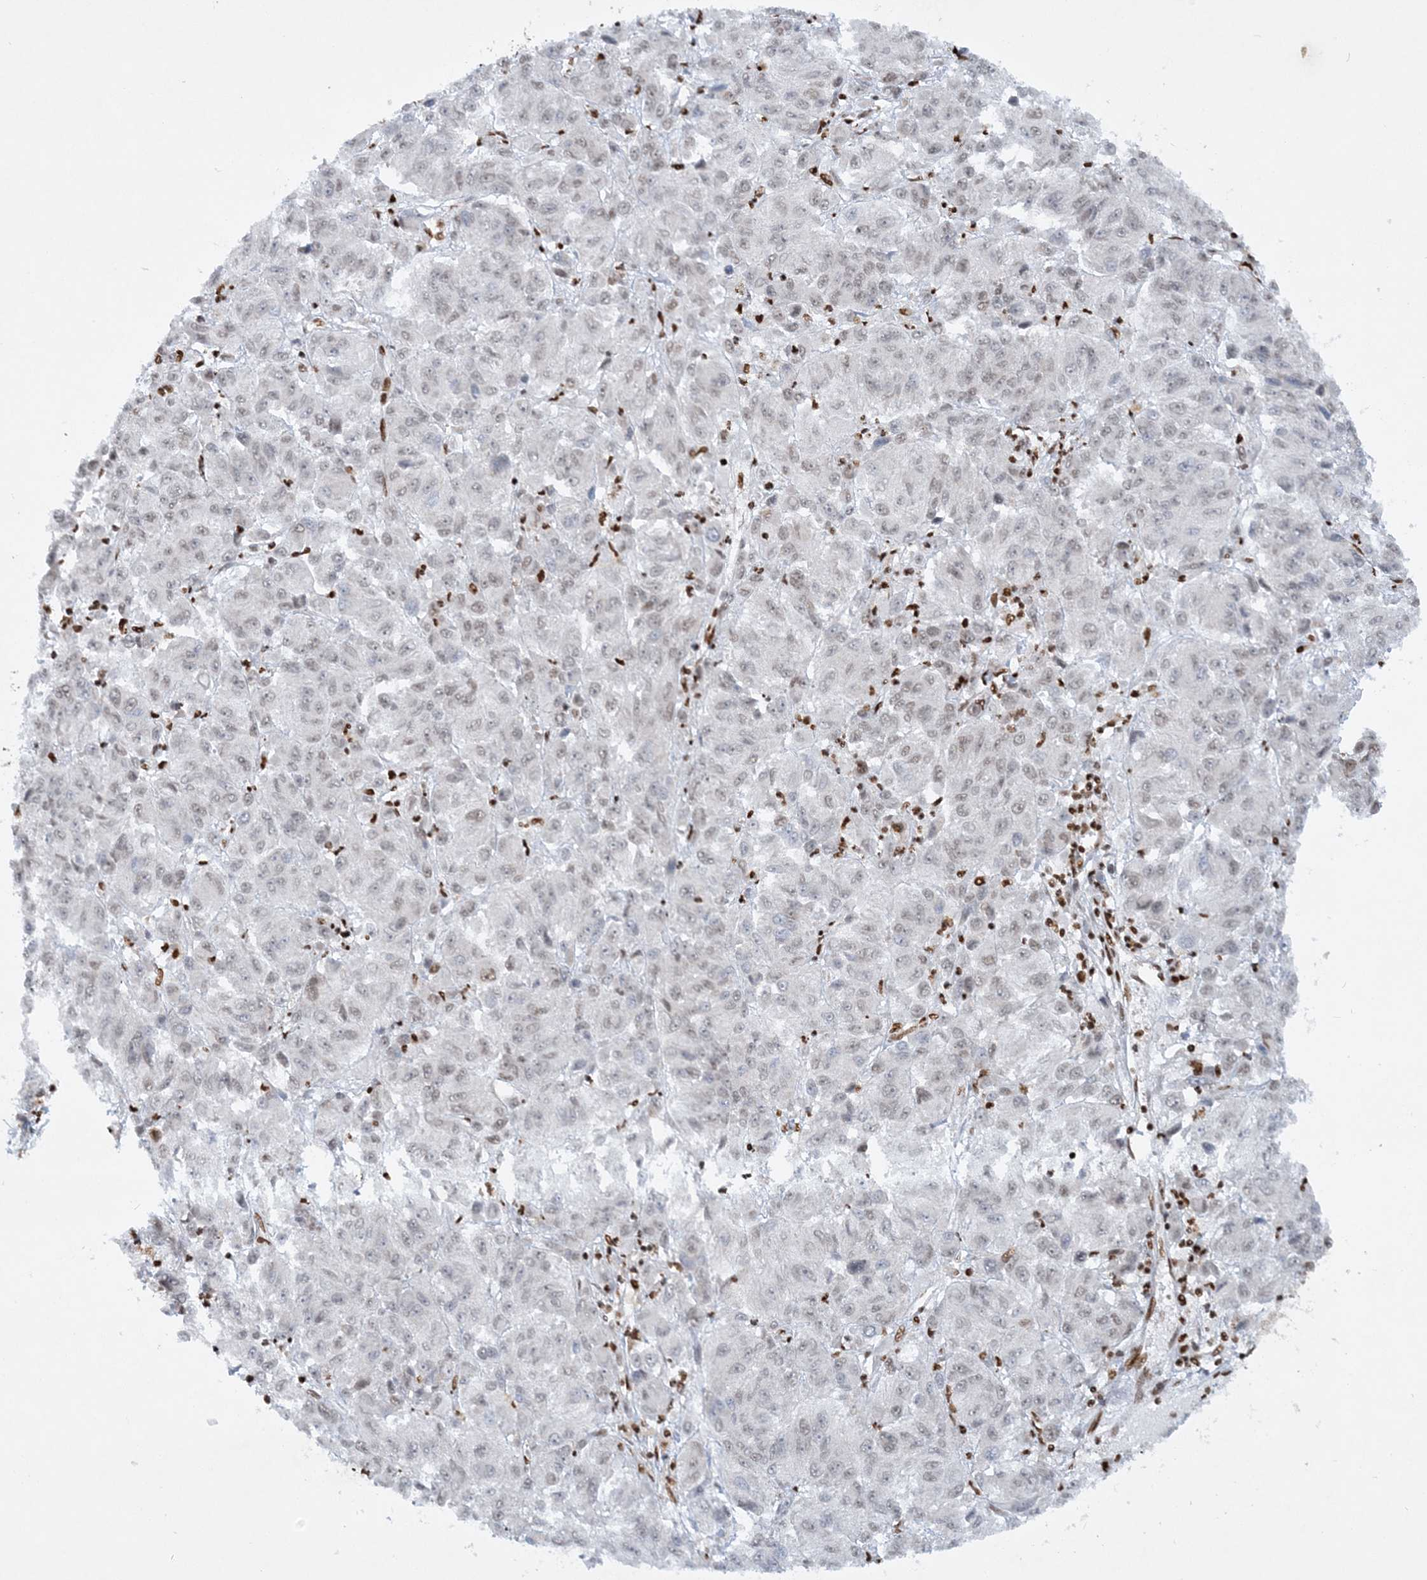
{"staining": {"intensity": "weak", "quantity": "25%-75%", "location": "nuclear"}, "tissue": "melanoma", "cell_type": "Tumor cells", "image_type": "cancer", "snomed": [{"axis": "morphology", "description": "Malignant melanoma, Metastatic site"}, {"axis": "topography", "description": "Lung"}], "caption": "Immunohistochemistry histopathology image of human malignant melanoma (metastatic site) stained for a protein (brown), which shows low levels of weak nuclear expression in approximately 25%-75% of tumor cells.", "gene": "DELE1", "patient": {"sex": "male", "age": 64}}